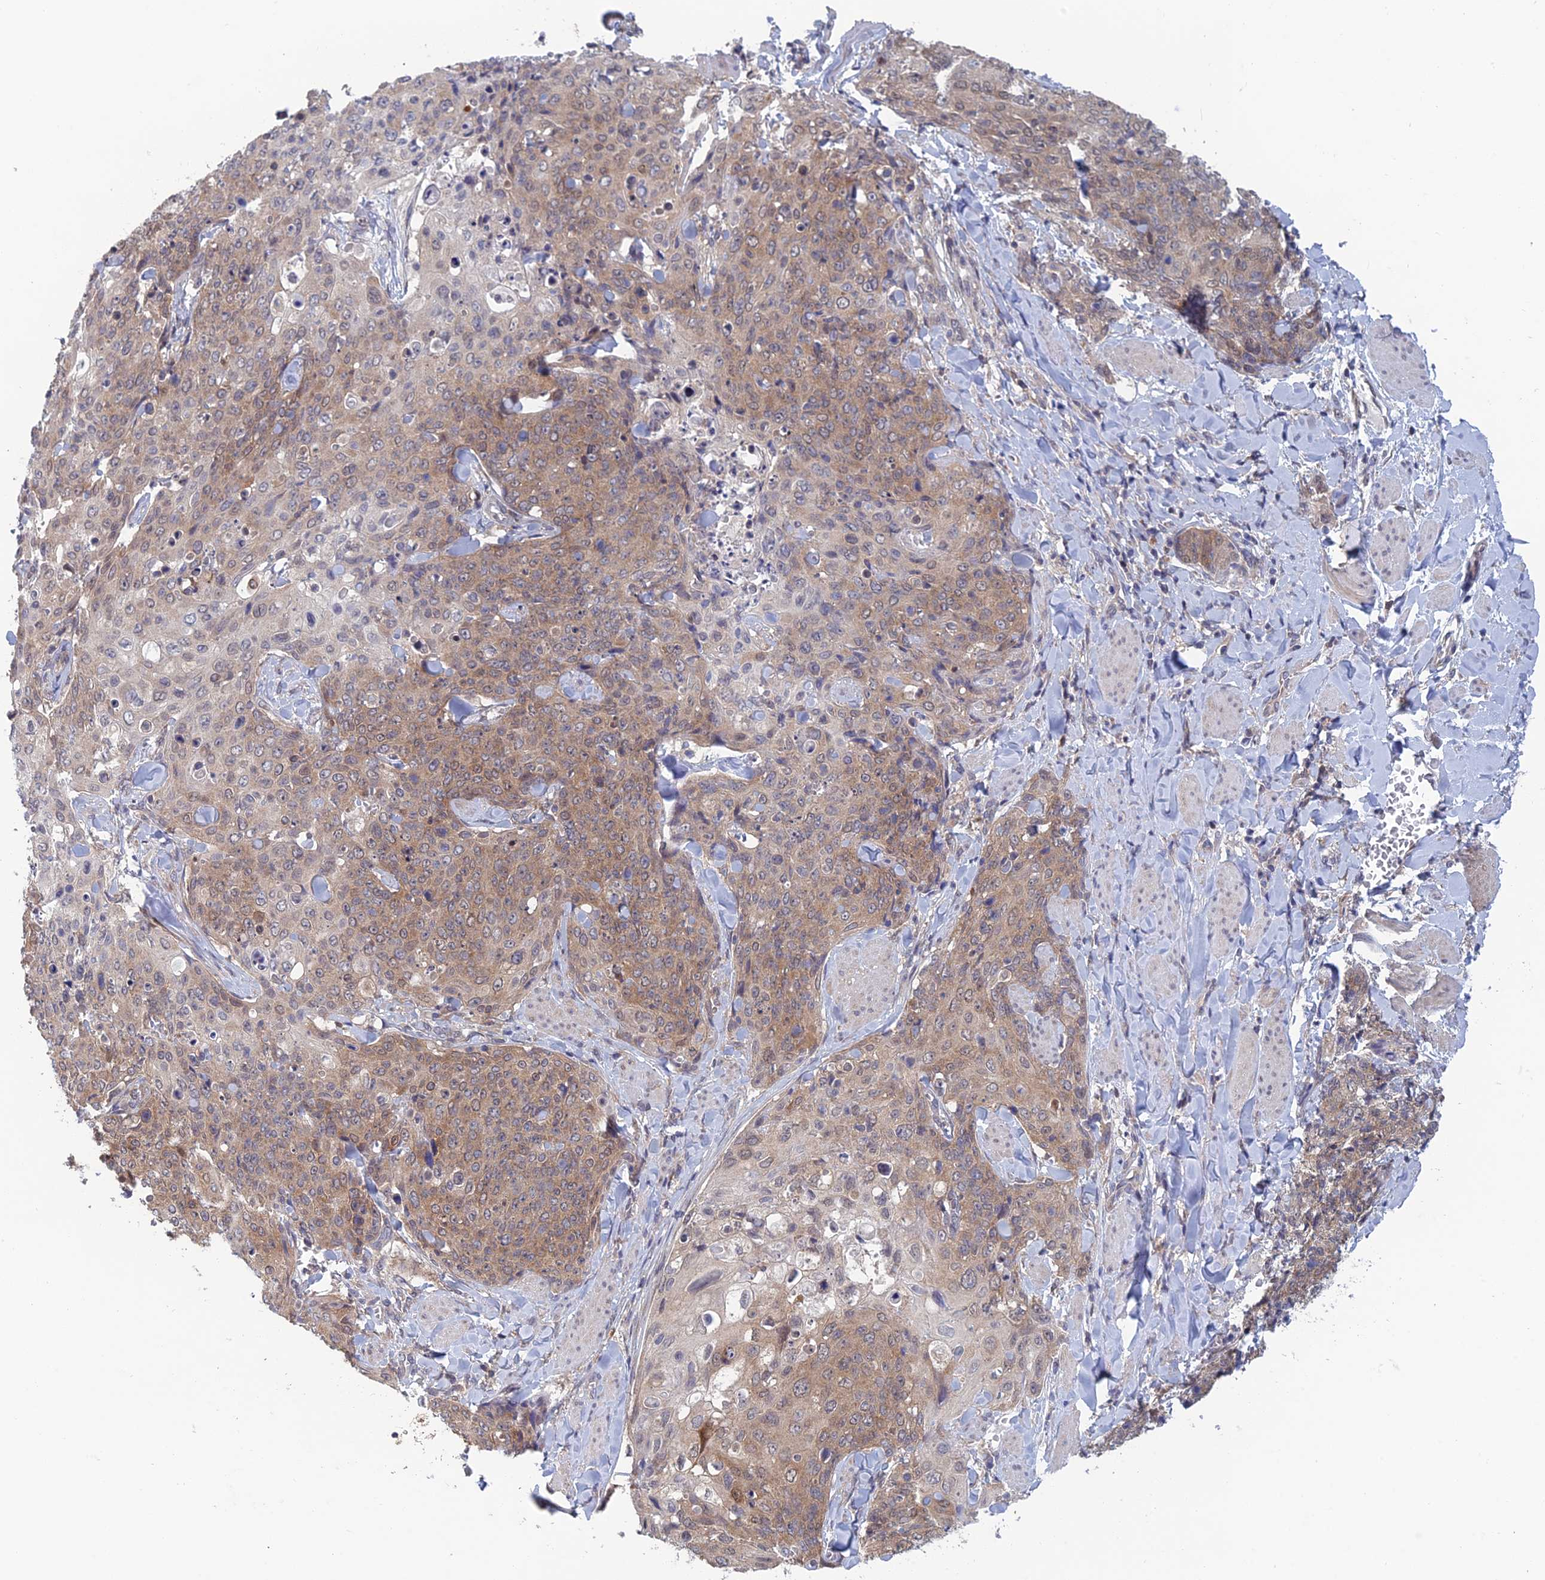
{"staining": {"intensity": "weak", "quantity": ">75%", "location": "cytoplasmic/membranous"}, "tissue": "skin cancer", "cell_type": "Tumor cells", "image_type": "cancer", "snomed": [{"axis": "morphology", "description": "Squamous cell carcinoma, NOS"}, {"axis": "topography", "description": "Skin"}, {"axis": "topography", "description": "Vulva"}], "caption": "Skin cancer (squamous cell carcinoma) stained with a brown dye demonstrates weak cytoplasmic/membranous positive staining in about >75% of tumor cells.", "gene": "SRA1", "patient": {"sex": "female", "age": 85}}